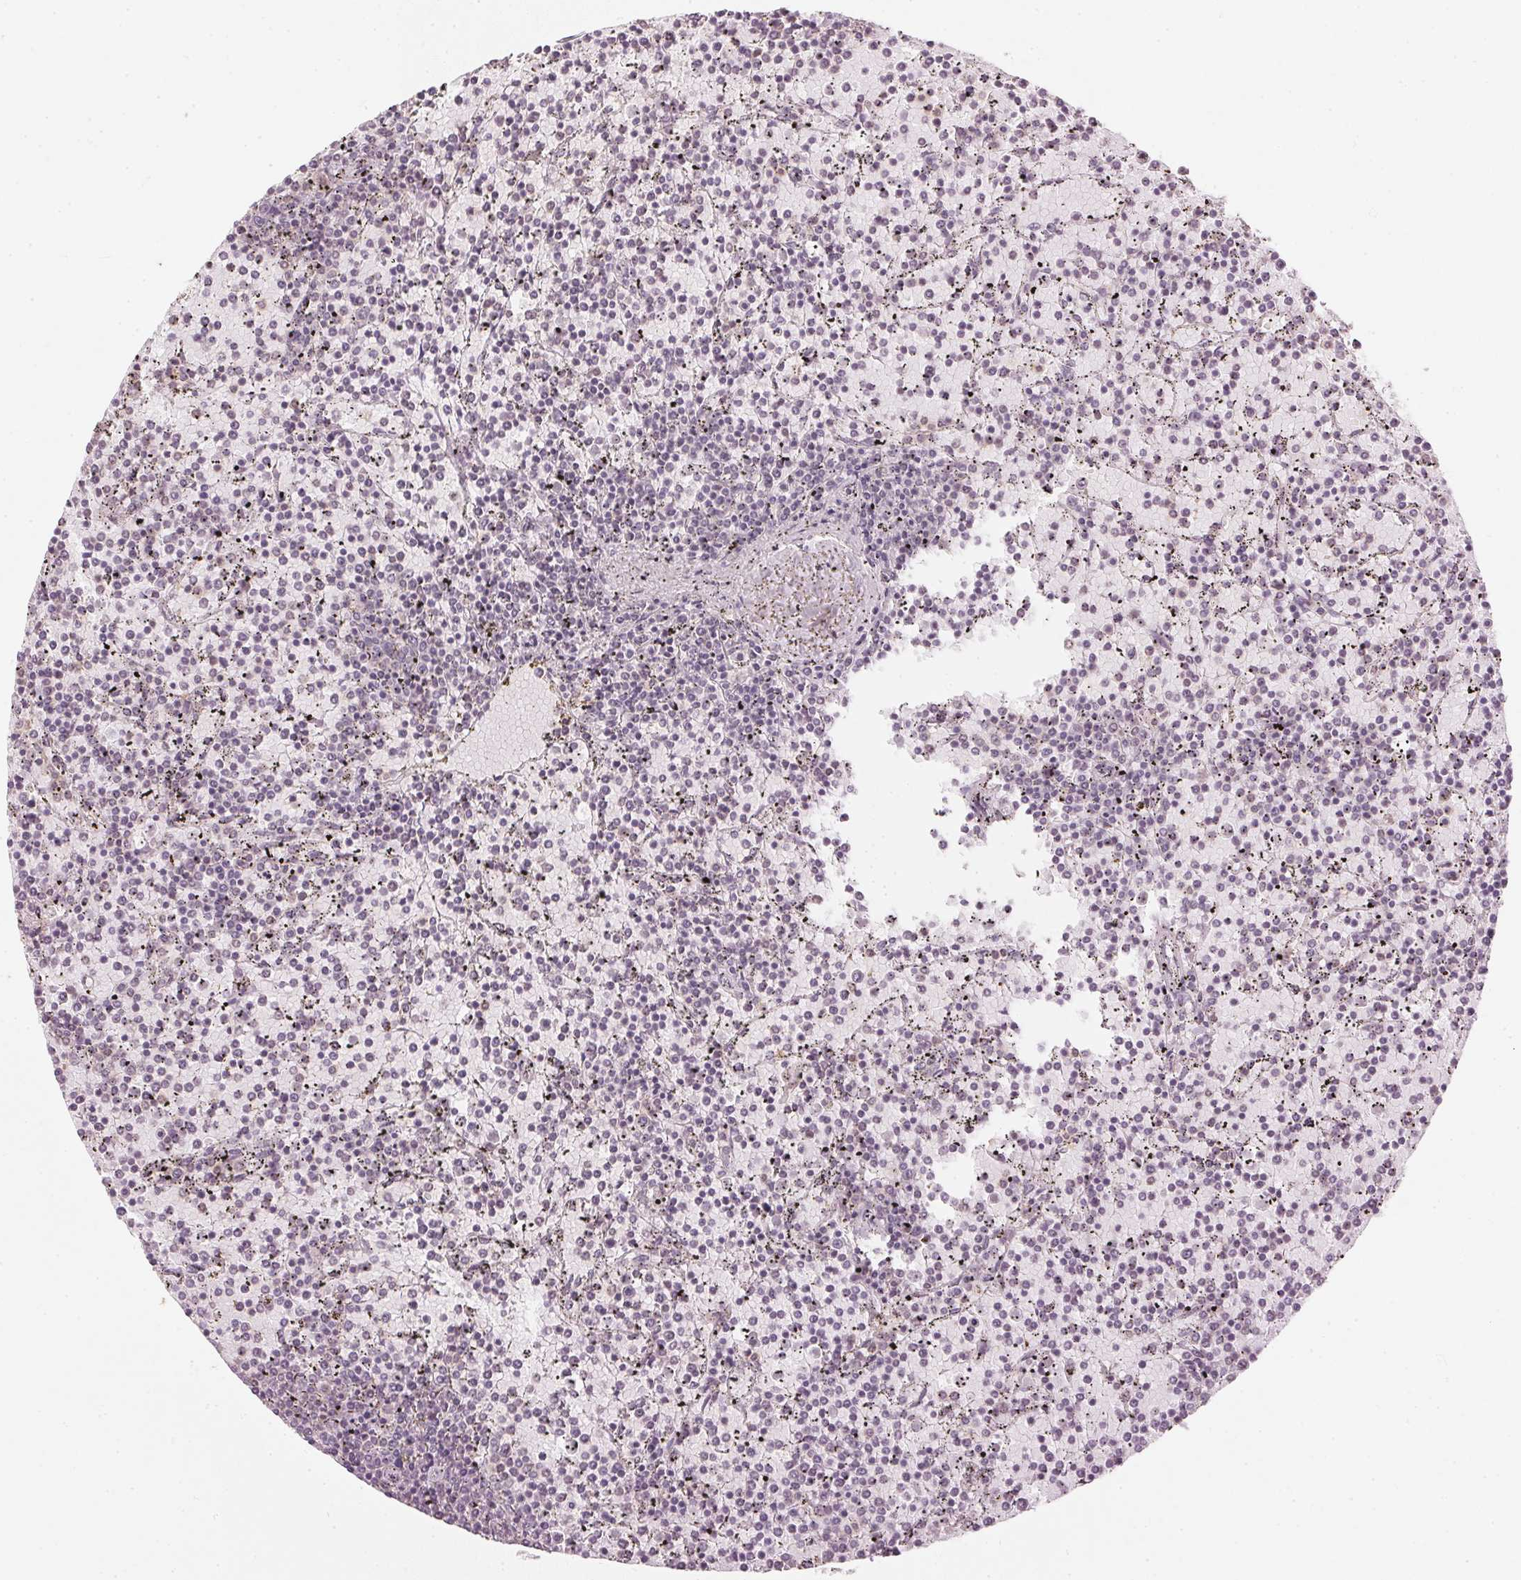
{"staining": {"intensity": "negative", "quantity": "none", "location": "none"}, "tissue": "lymphoma", "cell_type": "Tumor cells", "image_type": "cancer", "snomed": [{"axis": "morphology", "description": "Malignant lymphoma, non-Hodgkin's type, Low grade"}, {"axis": "topography", "description": "Spleen"}], "caption": "Tumor cells show no significant protein positivity in malignant lymphoma, non-Hodgkin's type (low-grade). (DAB (3,3'-diaminobenzidine) immunohistochemistry (IHC), high magnification).", "gene": "SLC39A3", "patient": {"sex": "female", "age": 77}}